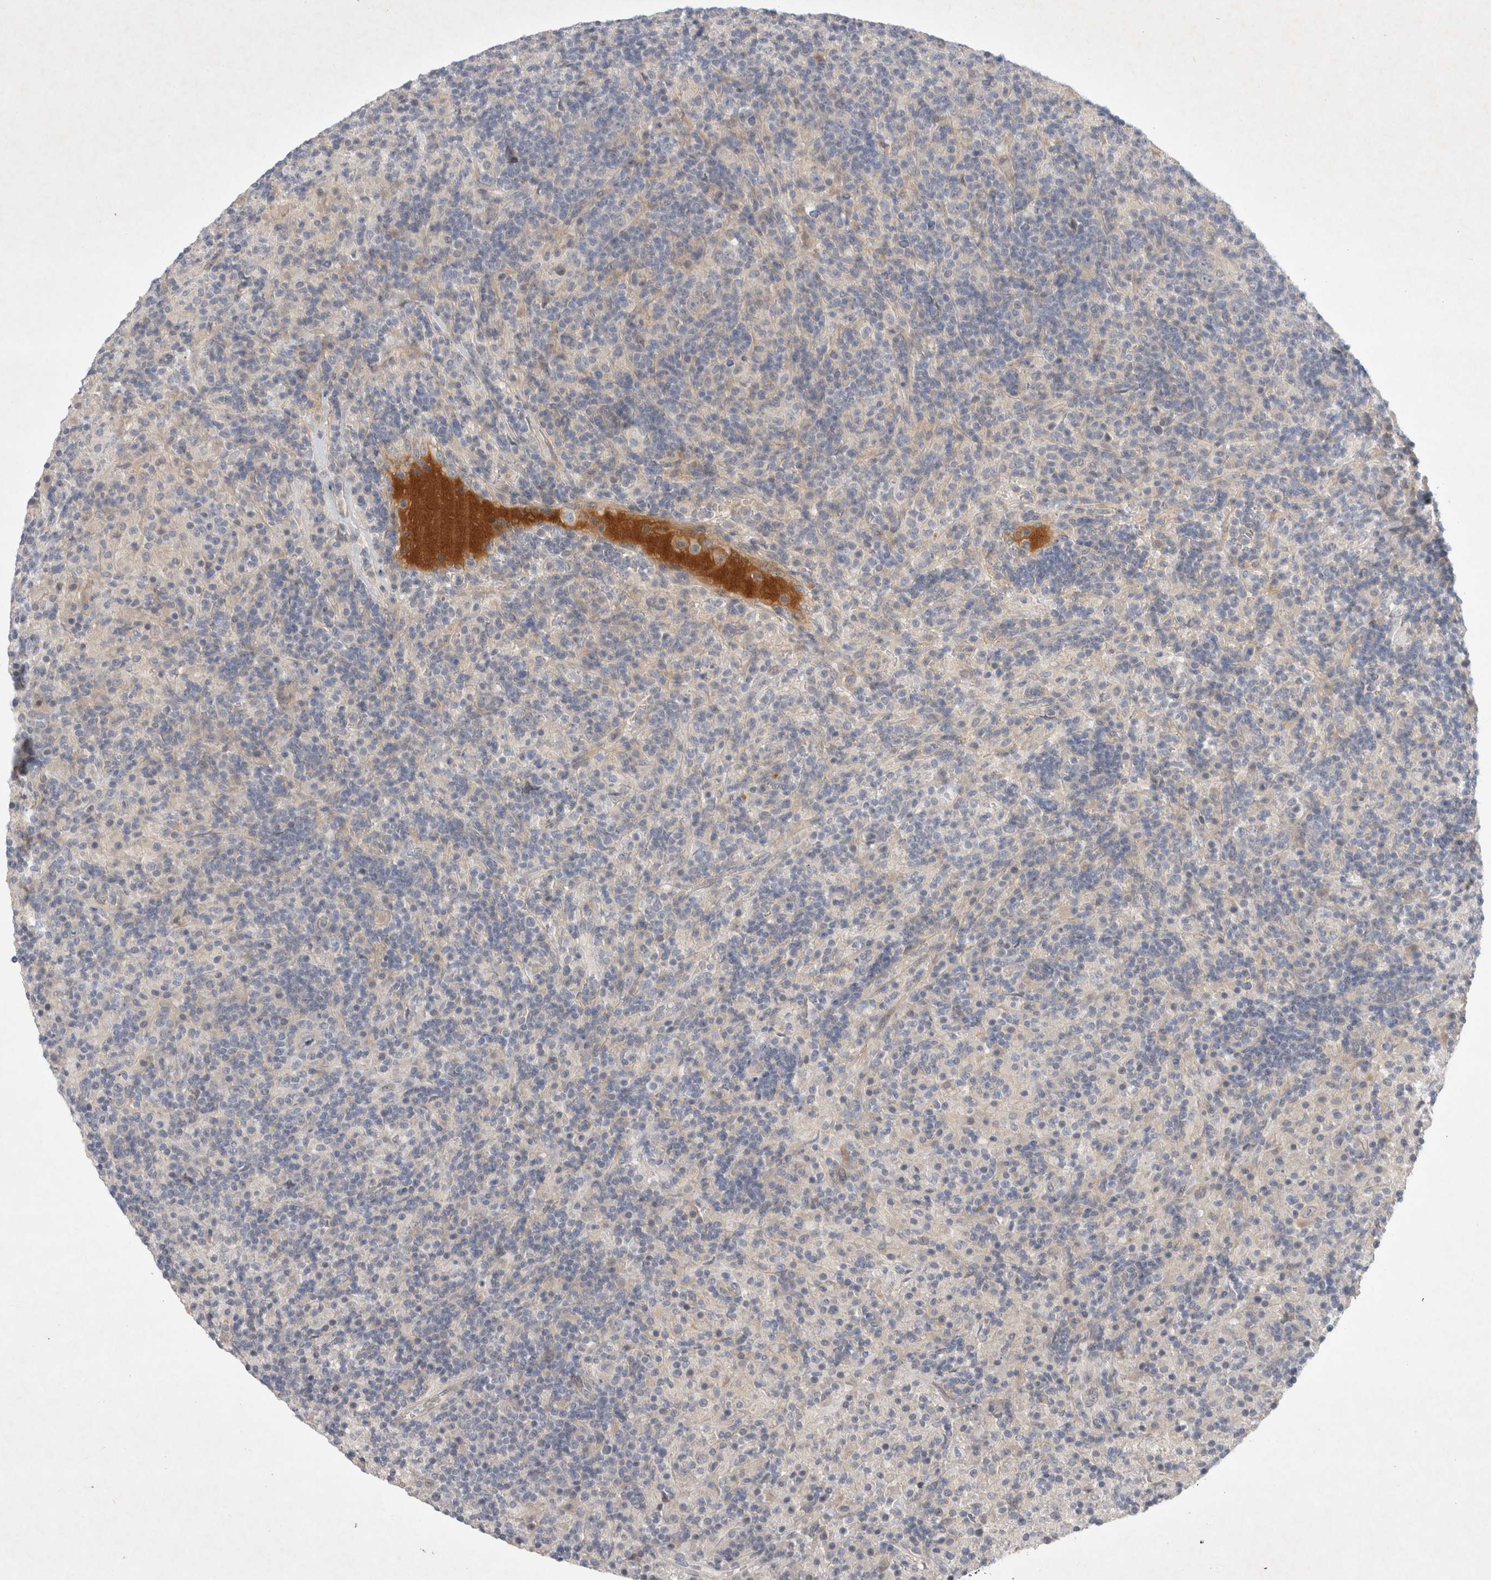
{"staining": {"intensity": "negative", "quantity": "none", "location": "none"}, "tissue": "lymphoma", "cell_type": "Tumor cells", "image_type": "cancer", "snomed": [{"axis": "morphology", "description": "Hodgkin's disease, NOS"}, {"axis": "topography", "description": "Lymph node"}], "caption": "Hodgkin's disease stained for a protein using IHC reveals no positivity tumor cells.", "gene": "BZW2", "patient": {"sex": "male", "age": 70}}